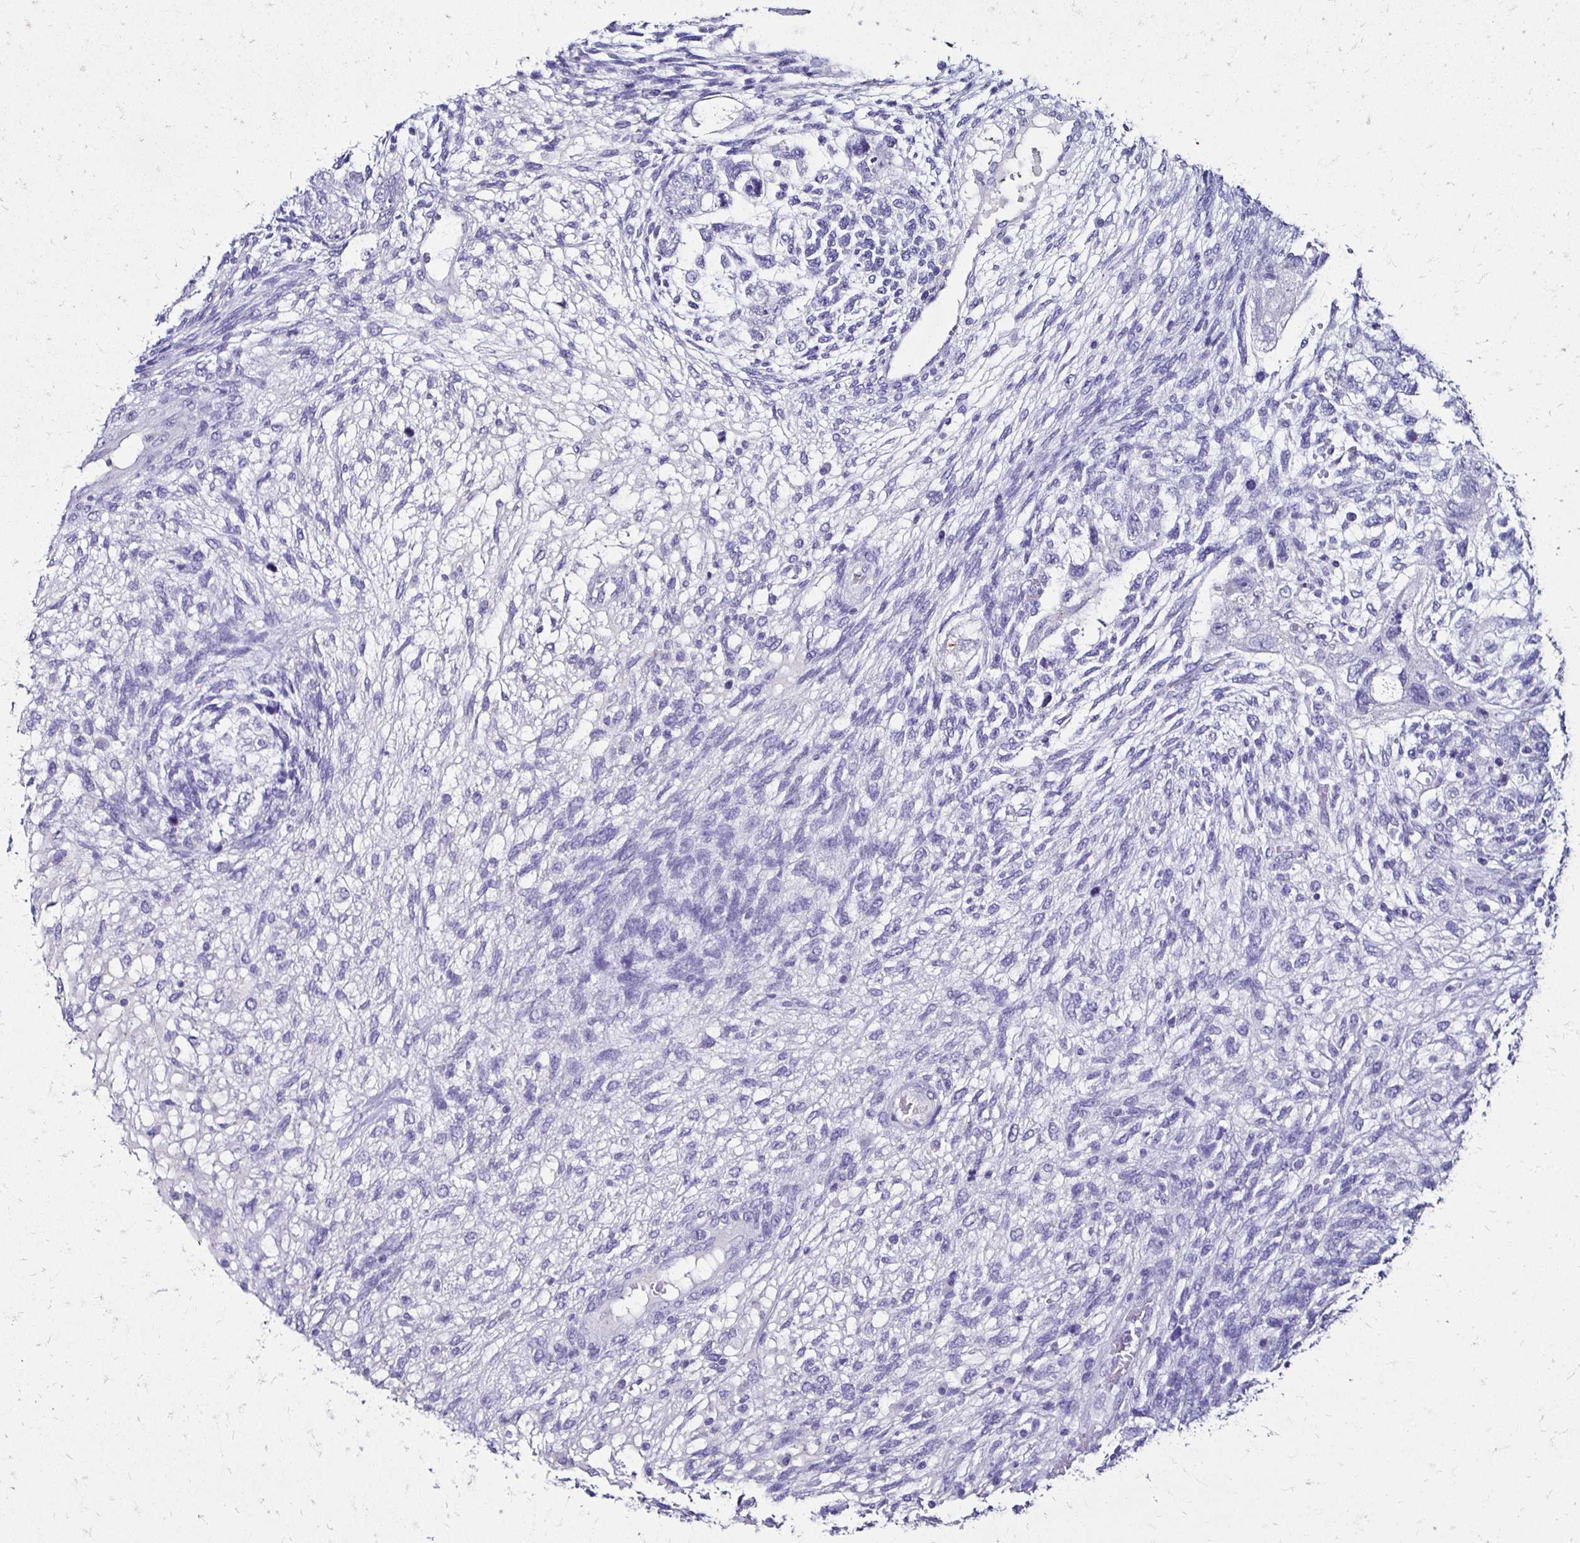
{"staining": {"intensity": "negative", "quantity": "none", "location": "none"}, "tissue": "testis cancer", "cell_type": "Tumor cells", "image_type": "cancer", "snomed": [{"axis": "morphology", "description": "Normal tissue, NOS"}, {"axis": "morphology", "description": "Carcinoma, Embryonal, NOS"}, {"axis": "topography", "description": "Testis"}], "caption": "Testis embryonal carcinoma stained for a protein using immunohistochemistry (IHC) shows no positivity tumor cells.", "gene": "KCNT1", "patient": {"sex": "male", "age": 36}}